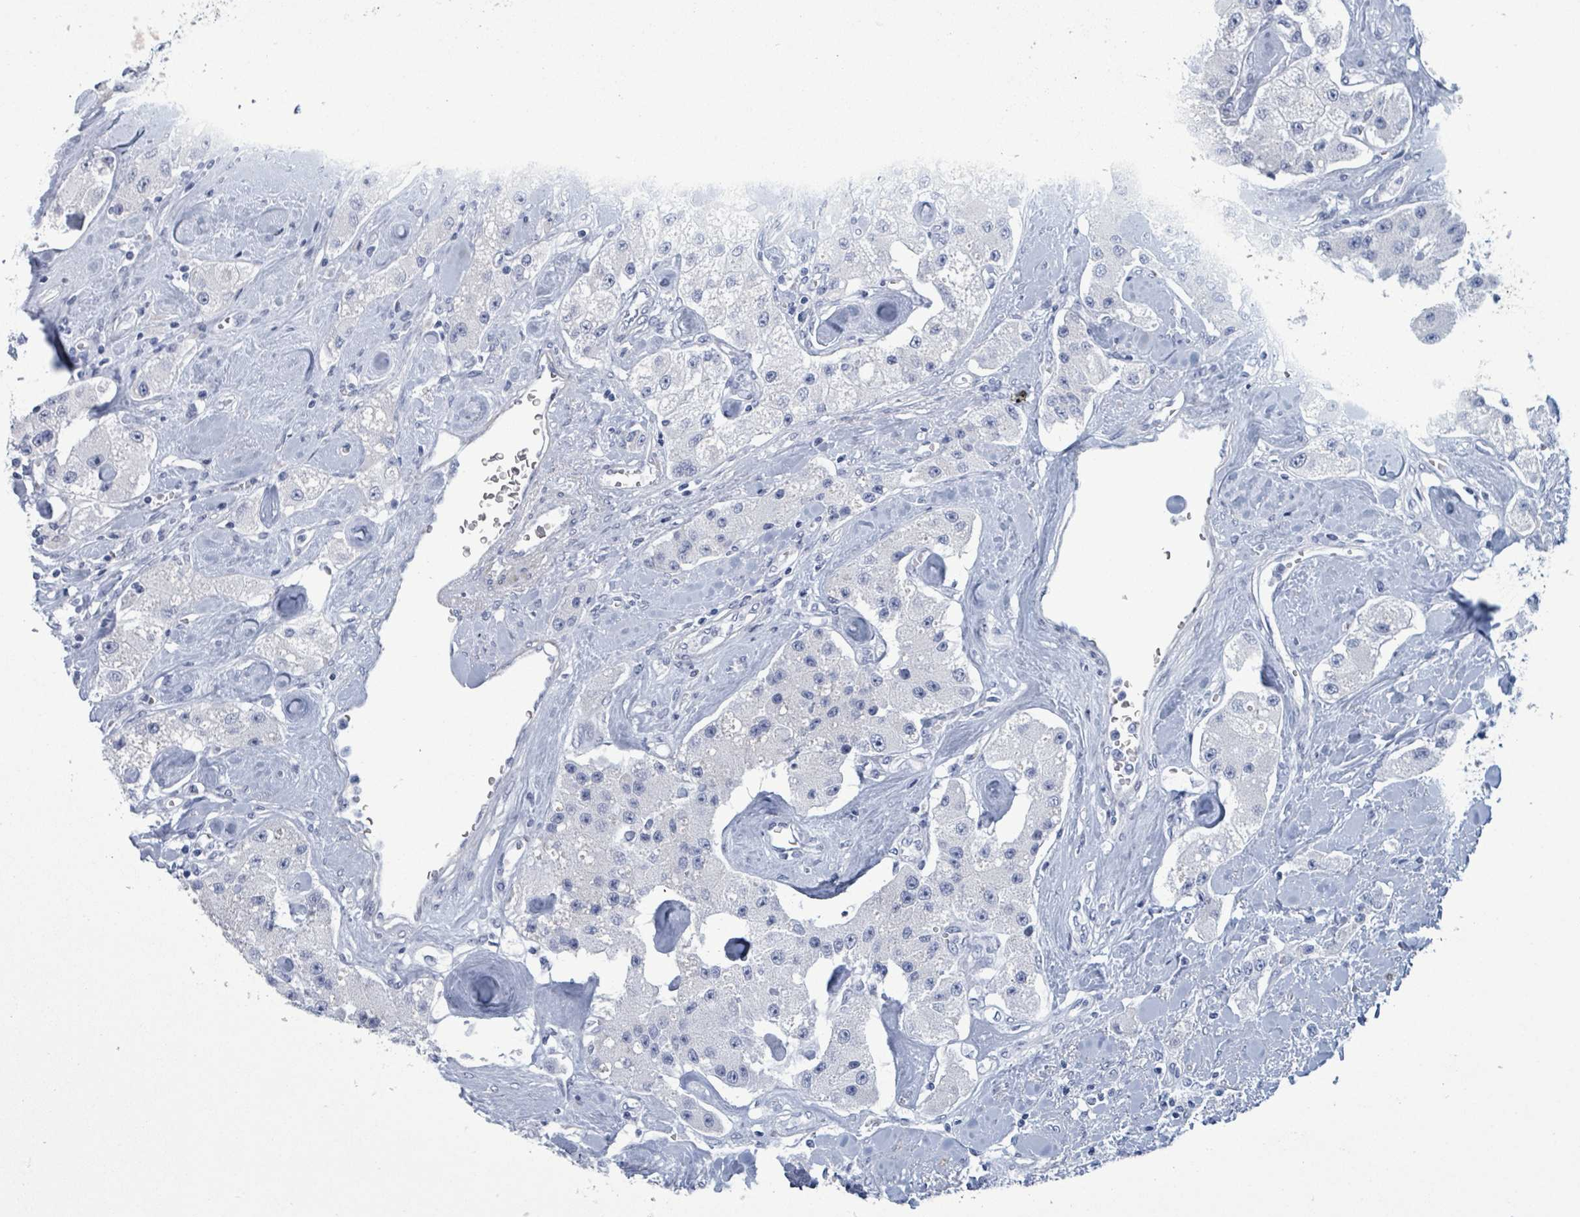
{"staining": {"intensity": "negative", "quantity": "none", "location": "none"}, "tissue": "carcinoid", "cell_type": "Tumor cells", "image_type": "cancer", "snomed": [{"axis": "morphology", "description": "Carcinoid, malignant, NOS"}, {"axis": "topography", "description": "Pancreas"}], "caption": "Image shows no significant protein expression in tumor cells of malignant carcinoid. Brightfield microscopy of IHC stained with DAB (3,3'-diaminobenzidine) (brown) and hematoxylin (blue), captured at high magnification.", "gene": "ZNF771", "patient": {"sex": "male", "age": 41}}